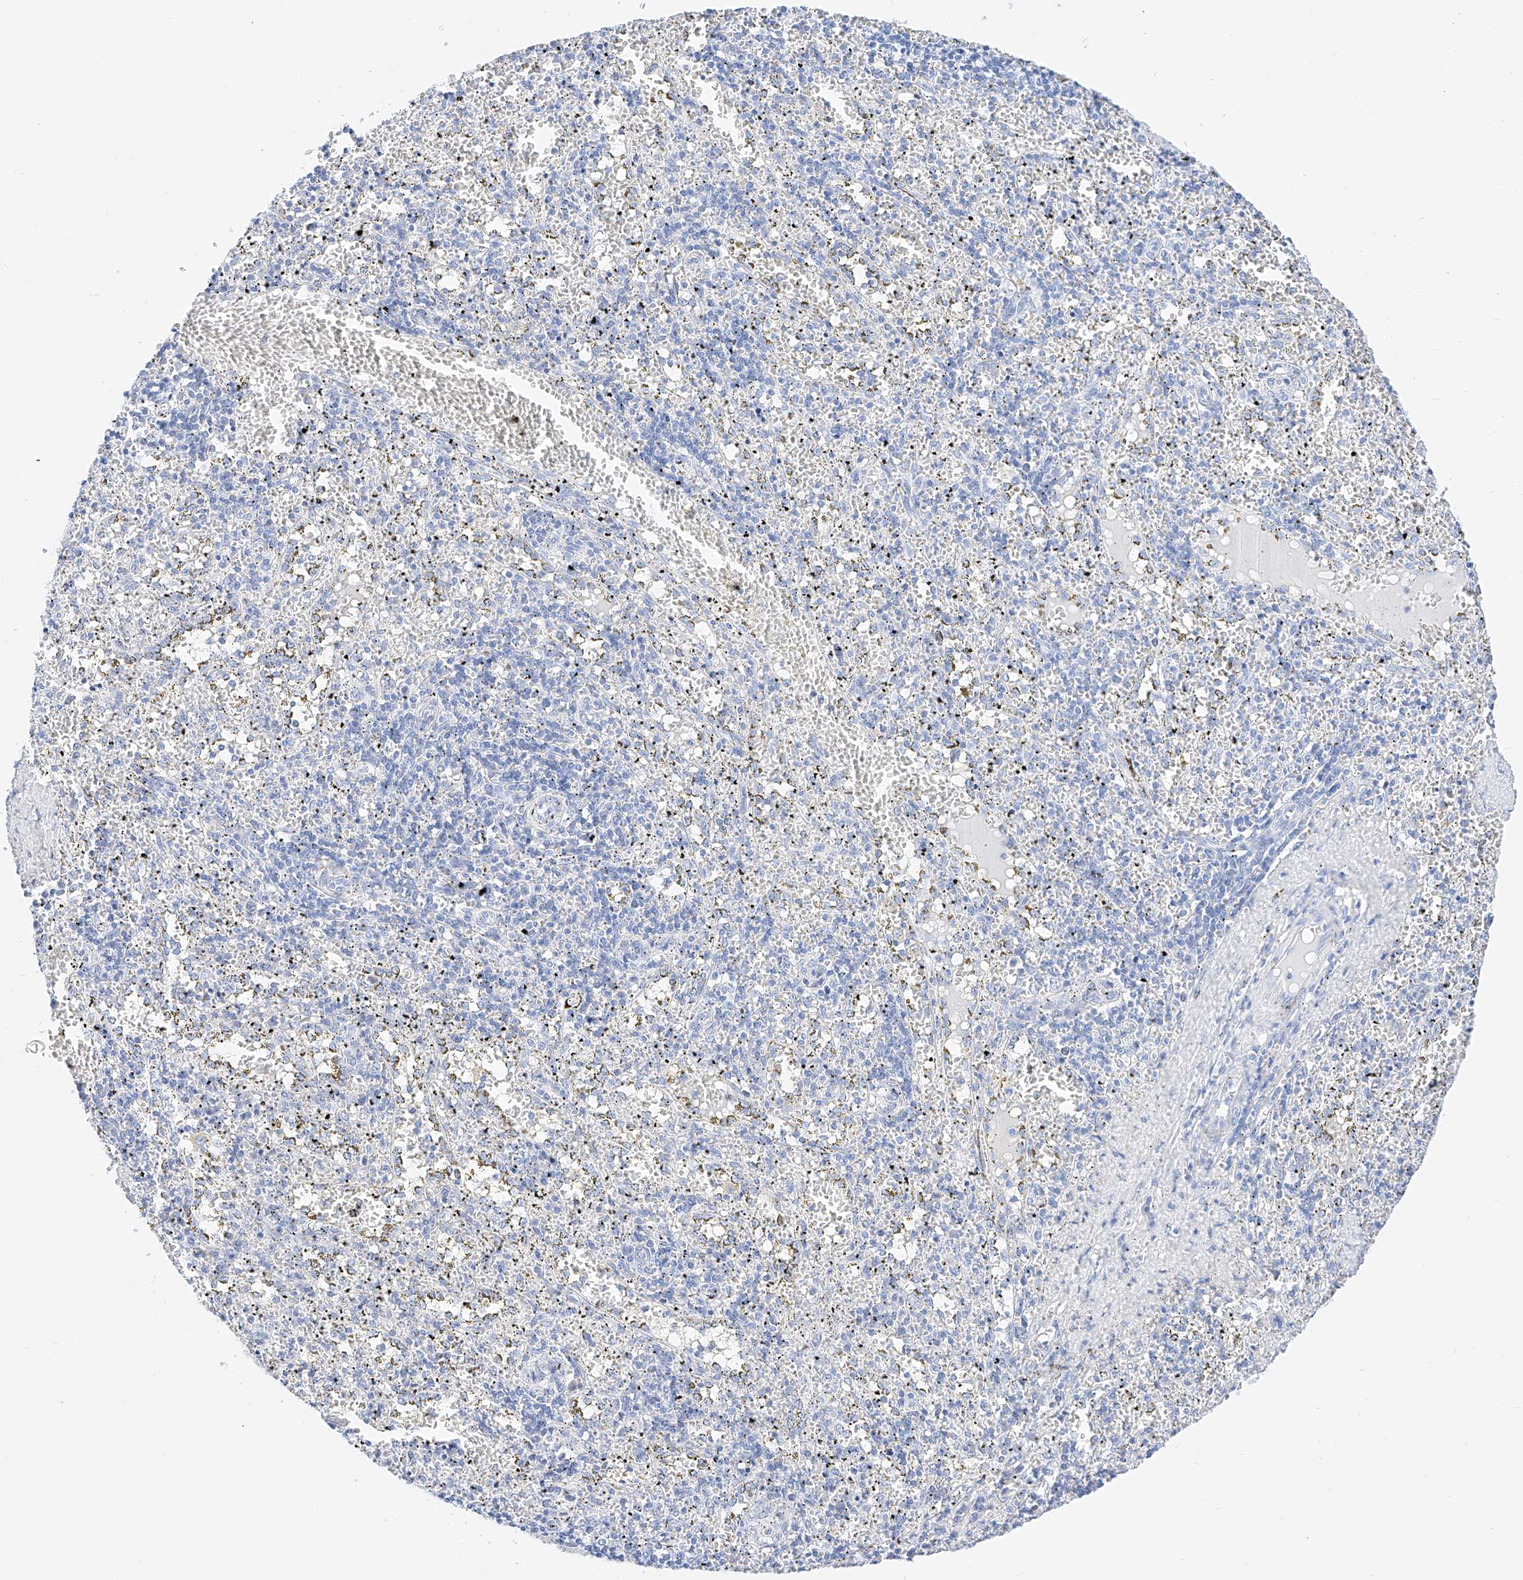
{"staining": {"intensity": "negative", "quantity": "none", "location": "none"}, "tissue": "spleen", "cell_type": "Cells in red pulp", "image_type": "normal", "snomed": [{"axis": "morphology", "description": "Normal tissue, NOS"}, {"axis": "topography", "description": "Spleen"}], "caption": "This micrograph is of benign spleen stained with immunohistochemistry (IHC) to label a protein in brown with the nuclei are counter-stained blue. There is no staining in cells in red pulp. The staining is performed using DAB brown chromogen with nuclei counter-stained in using hematoxylin.", "gene": "KCNJ1", "patient": {"sex": "male", "age": 11}}